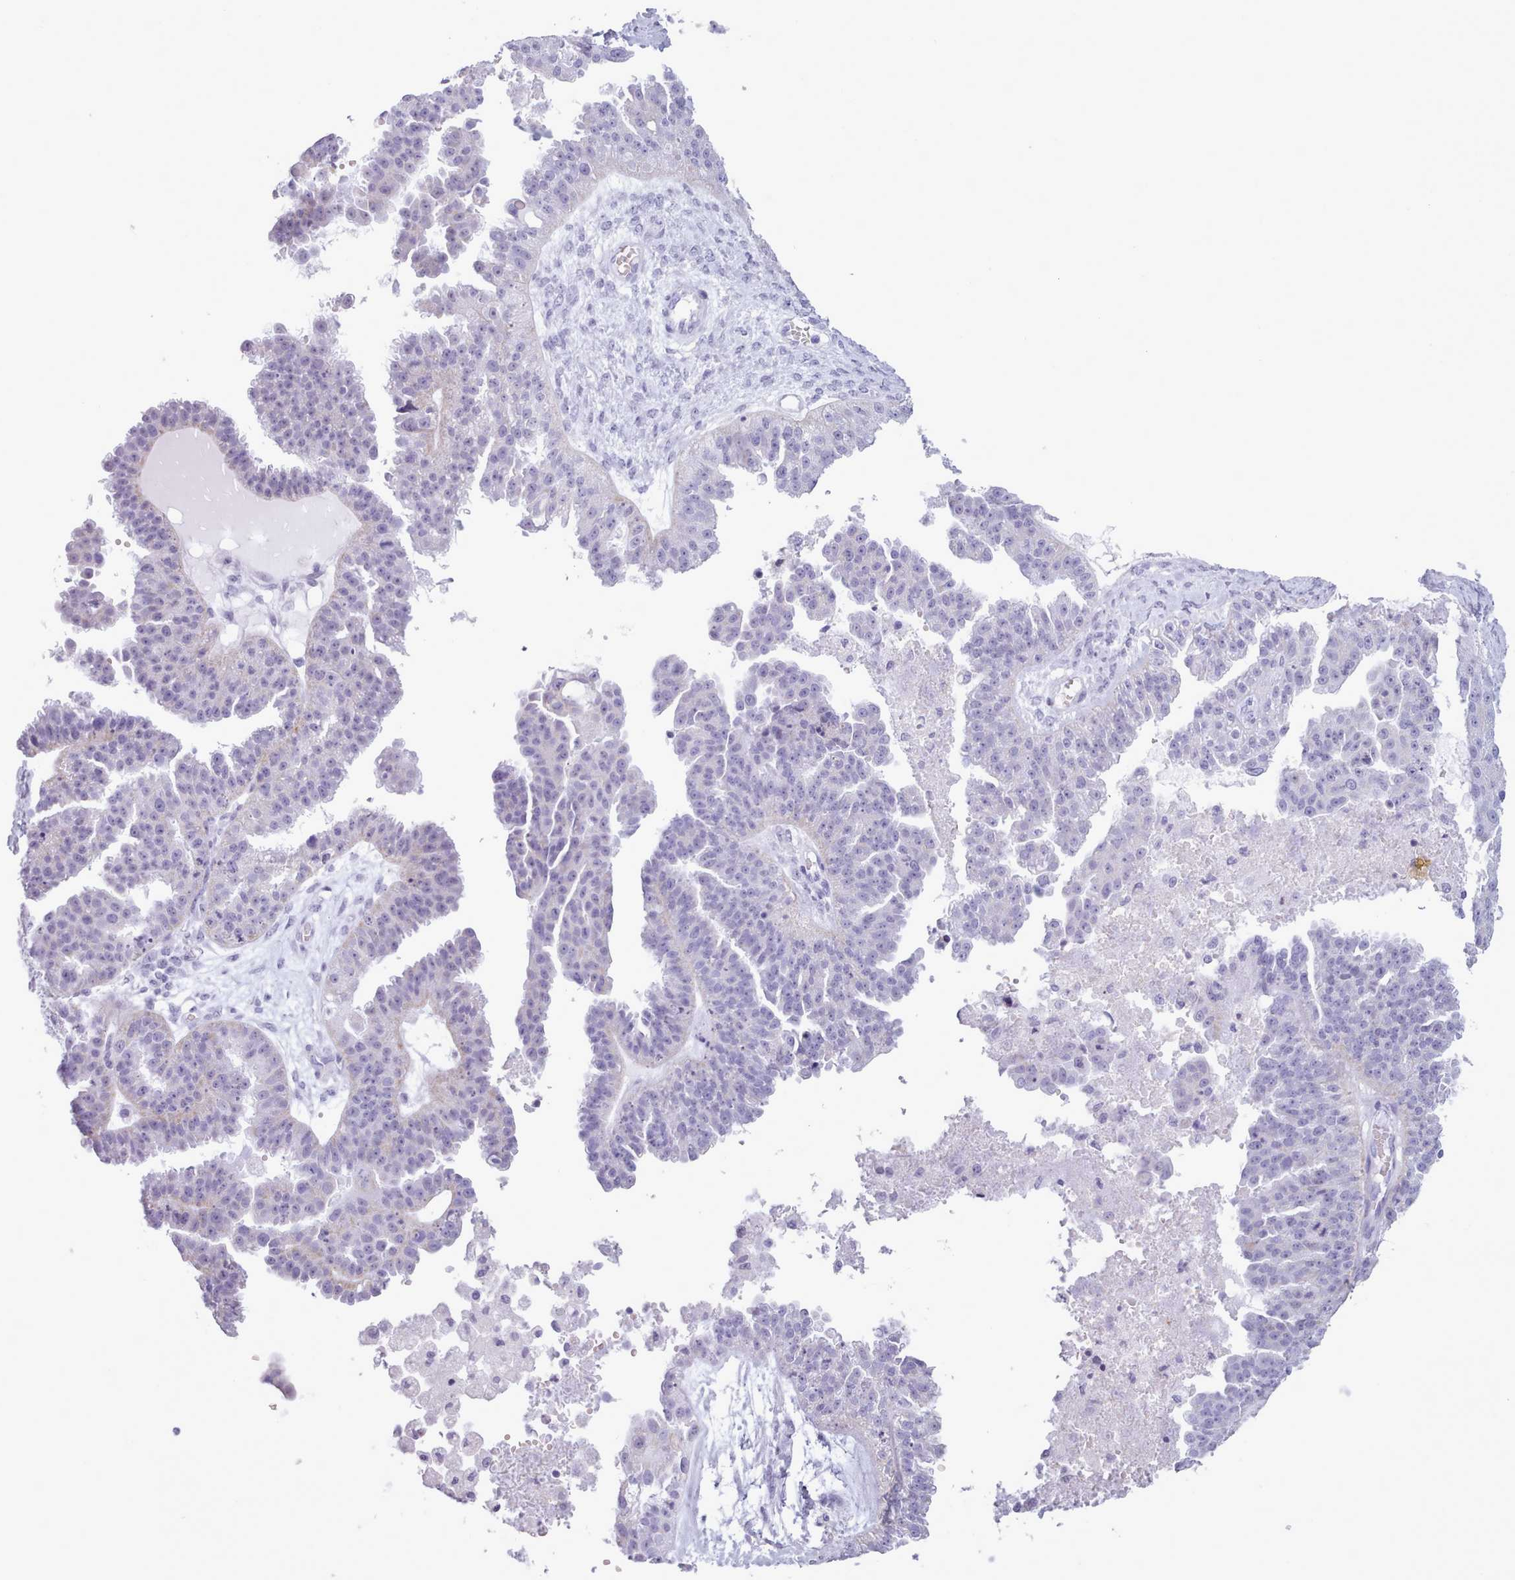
{"staining": {"intensity": "negative", "quantity": "none", "location": "none"}, "tissue": "ovarian cancer", "cell_type": "Tumor cells", "image_type": "cancer", "snomed": [{"axis": "morphology", "description": "Cystadenocarcinoma, serous, NOS"}, {"axis": "topography", "description": "Ovary"}], "caption": "The immunohistochemistry (IHC) micrograph has no significant expression in tumor cells of ovarian cancer tissue.", "gene": "FBXO48", "patient": {"sex": "female", "age": 58}}